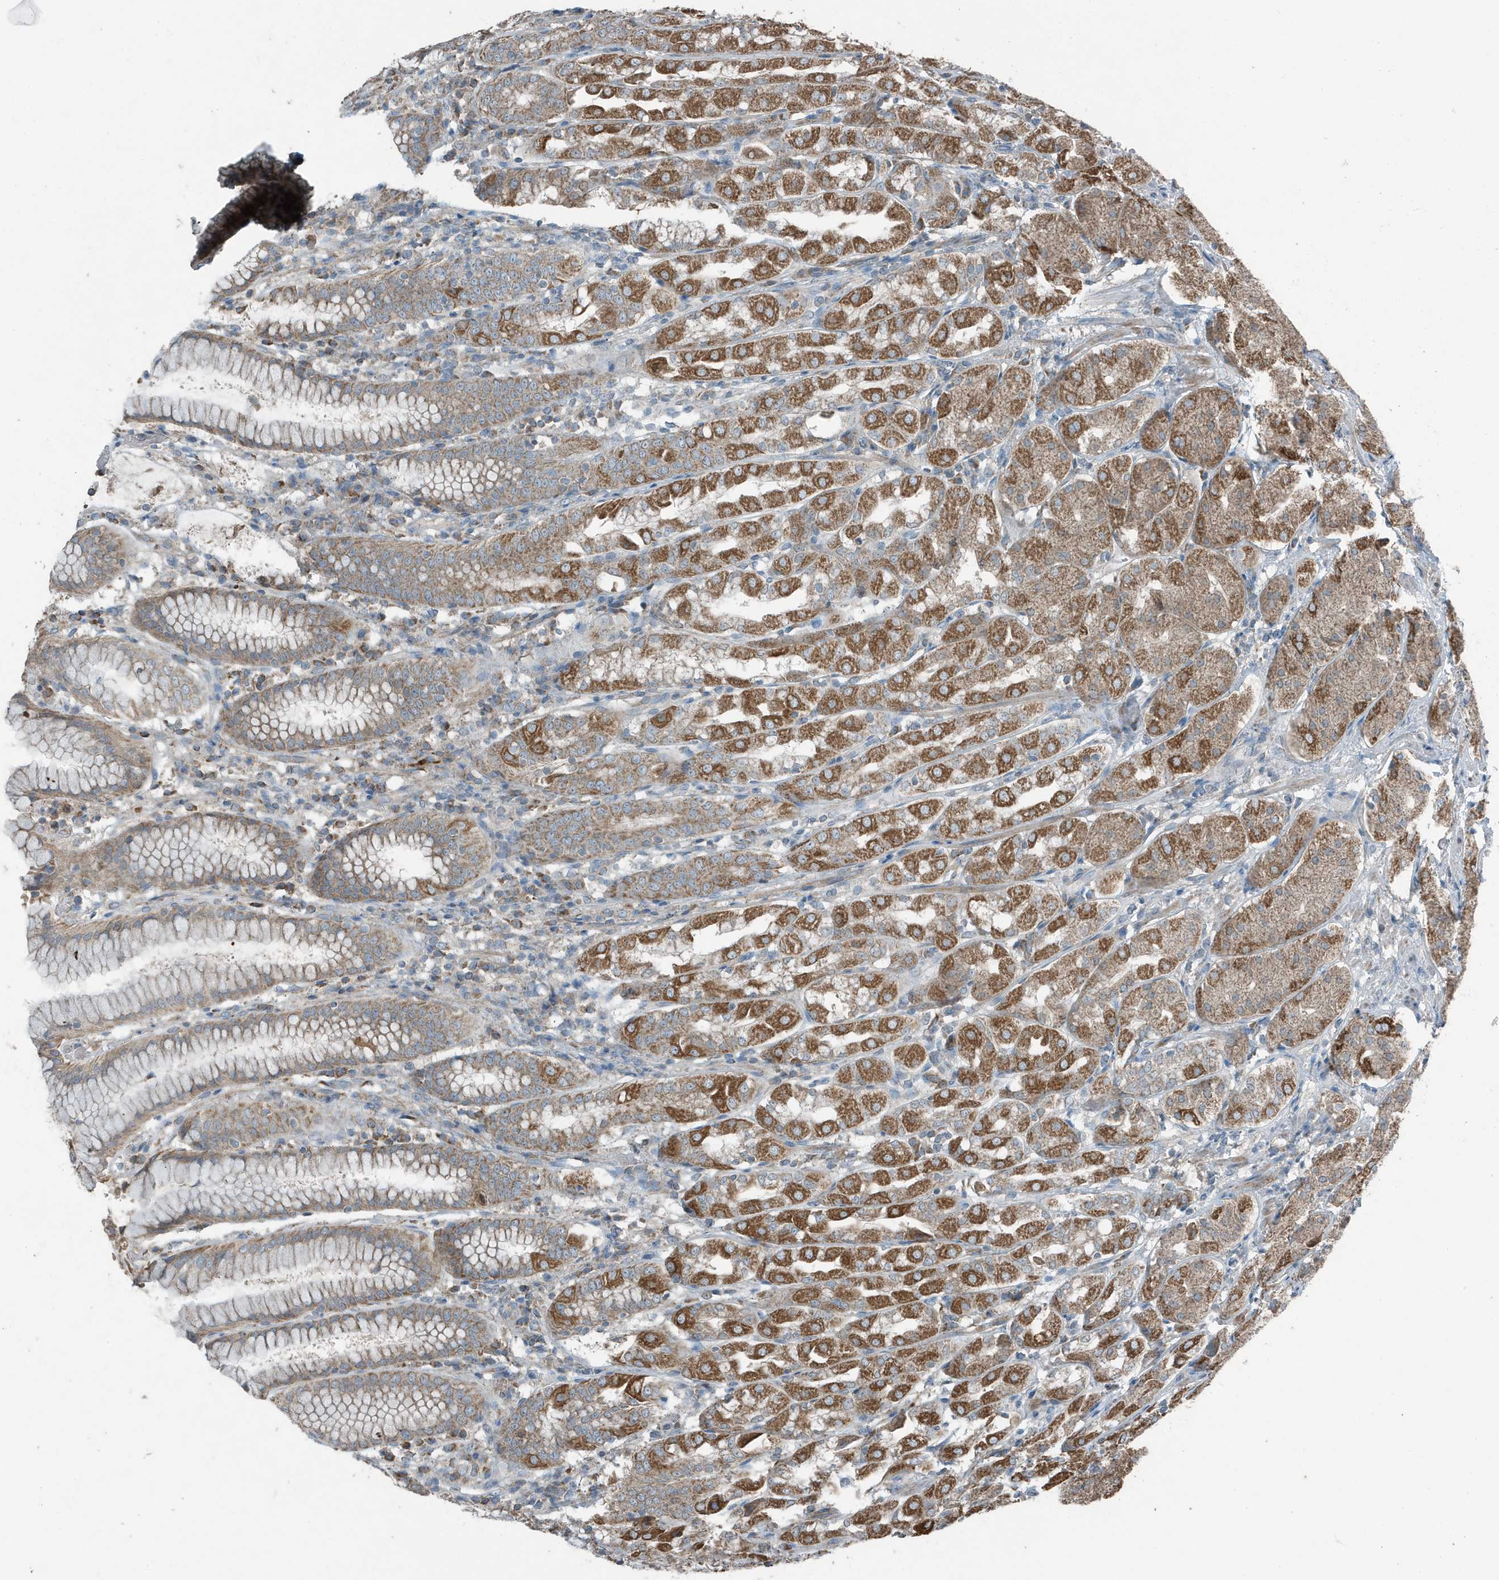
{"staining": {"intensity": "moderate", "quantity": ">75%", "location": "cytoplasmic/membranous"}, "tissue": "stomach", "cell_type": "Glandular cells", "image_type": "normal", "snomed": [{"axis": "morphology", "description": "Normal tissue, NOS"}, {"axis": "topography", "description": "Stomach"}, {"axis": "topography", "description": "Stomach, lower"}], "caption": "Immunohistochemistry (IHC) image of benign stomach: stomach stained using IHC exhibits medium levels of moderate protein expression localized specifically in the cytoplasmic/membranous of glandular cells, appearing as a cytoplasmic/membranous brown color.", "gene": "MT", "patient": {"sex": "female", "age": 56}}